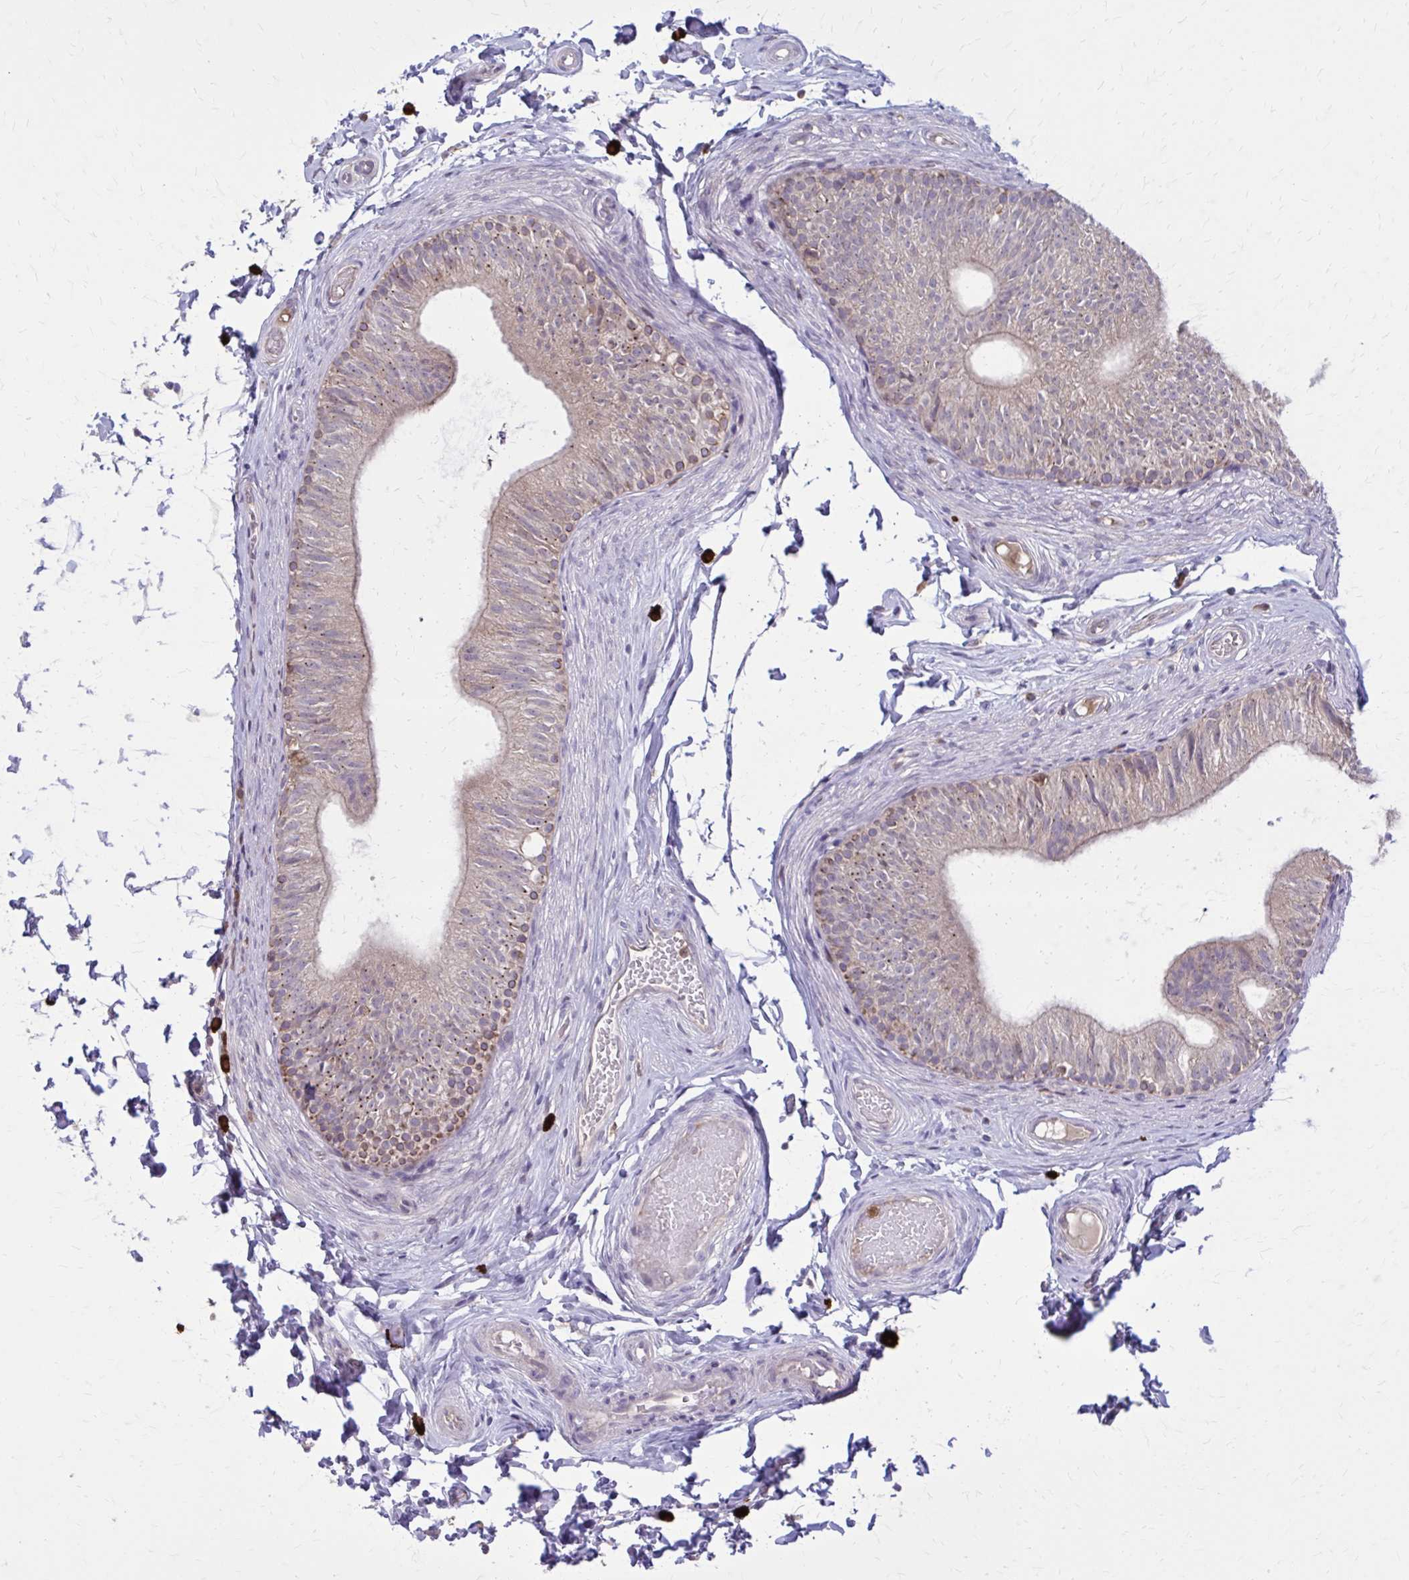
{"staining": {"intensity": "weak", "quantity": "25%-75%", "location": "cytoplasmic/membranous"}, "tissue": "epididymis", "cell_type": "Glandular cells", "image_type": "normal", "snomed": [{"axis": "morphology", "description": "Normal tissue, NOS"}, {"axis": "topography", "description": "Epididymis, spermatic cord, NOS"}, {"axis": "topography", "description": "Epididymis"}, {"axis": "topography", "description": "Peripheral nerve tissue"}], "caption": "A photomicrograph of human epididymis stained for a protein demonstrates weak cytoplasmic/membranous brown staining in glandular cells.", "gene": "NRBF2", "patient": {"sex": "male", "age": 29}}